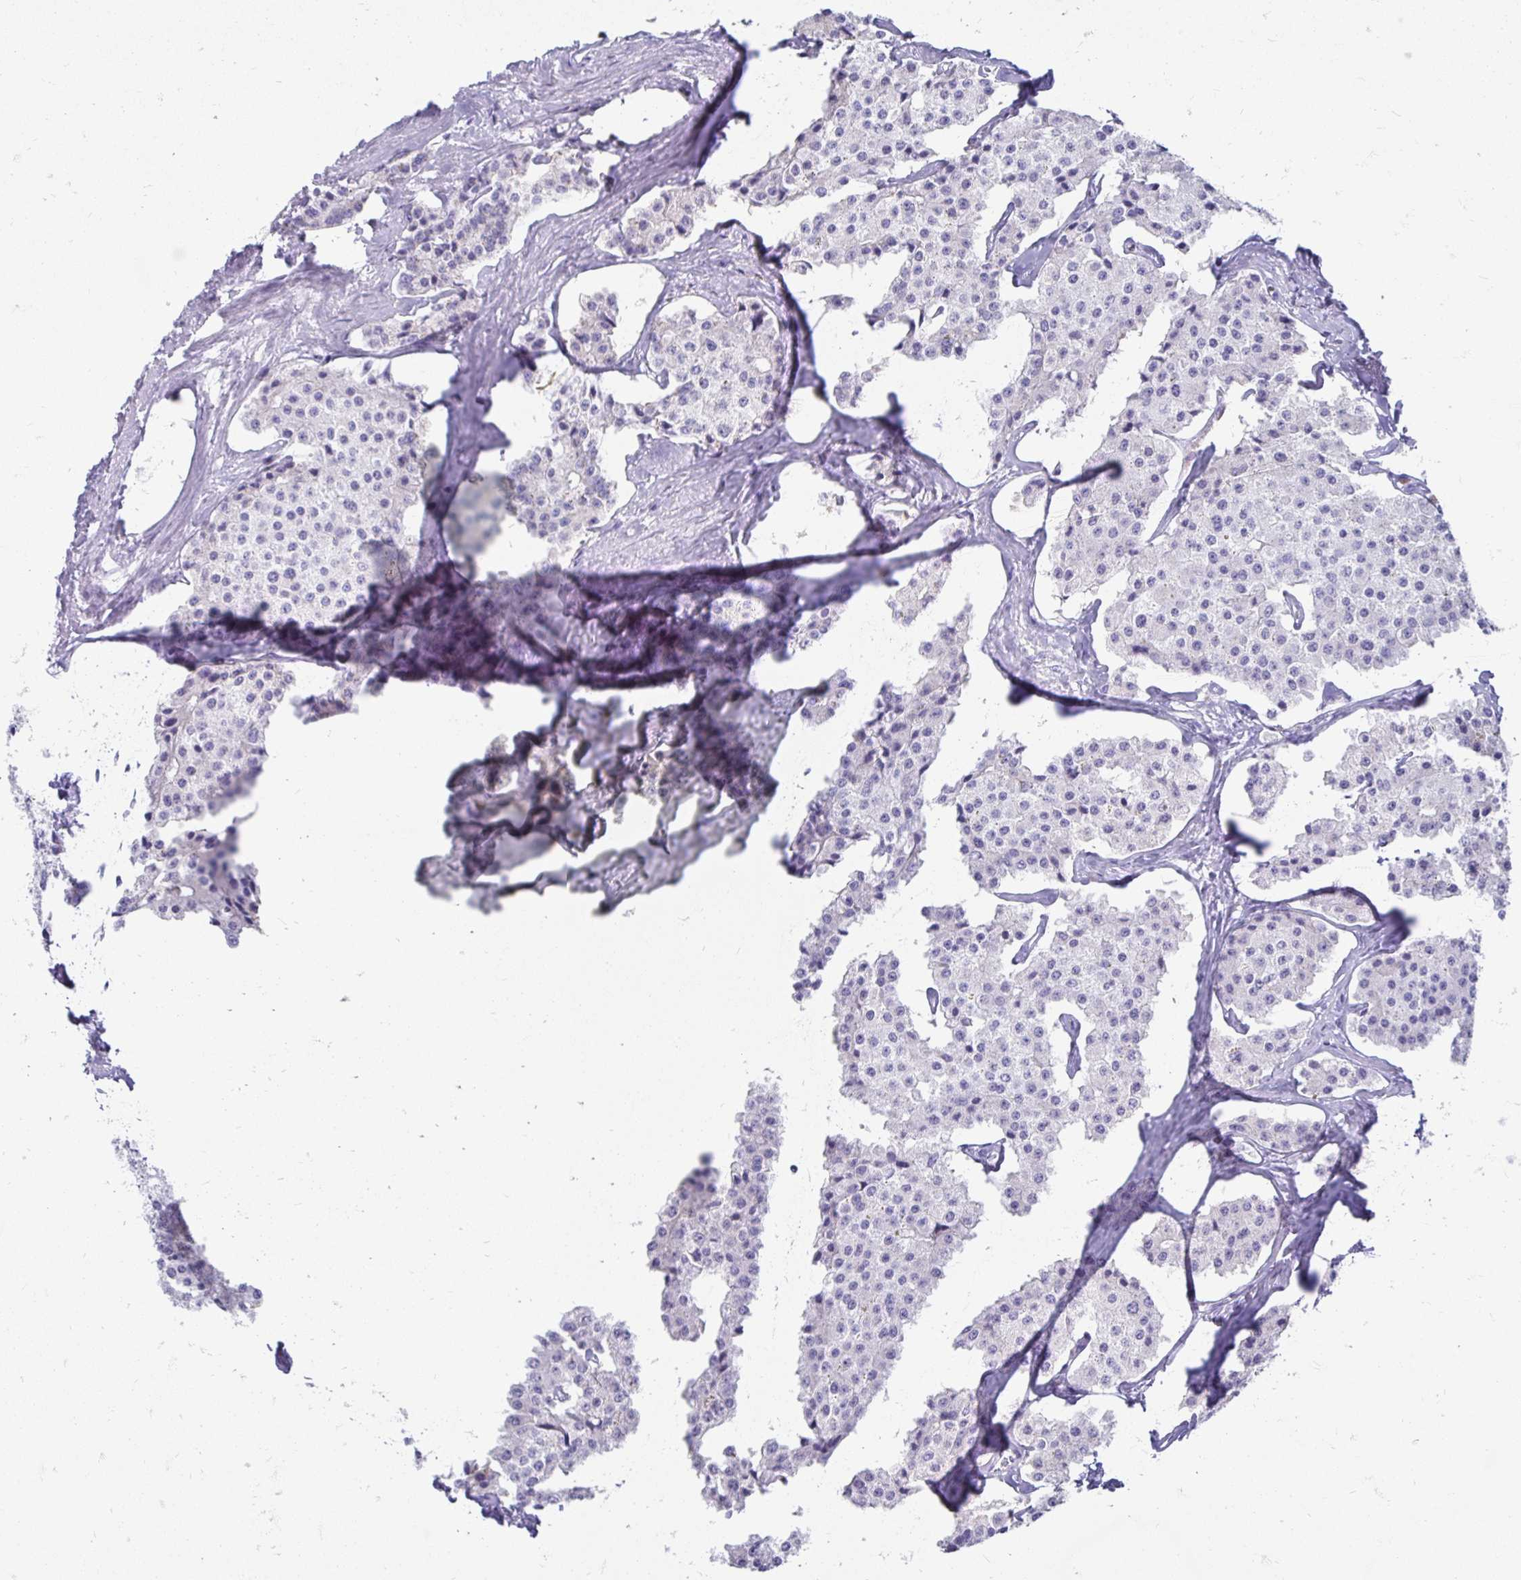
{"staining": {"intensity": "negative", "quantity": "none", "location": "none"}, "tissue": "carcinoid", "cell_type": "Tumor cells", "image_type": "cancer", "snomed": [{"axis": "morphology", "description": "Carcinoid, malignant, NOS"}, {"axis": "topography", "description": "Small intestine"}], "caption": "Tumor cells show no significant protein expression in malignant carcinoid.", "gene": "CST6", "patient": {"sex": "female", "age": 65}}